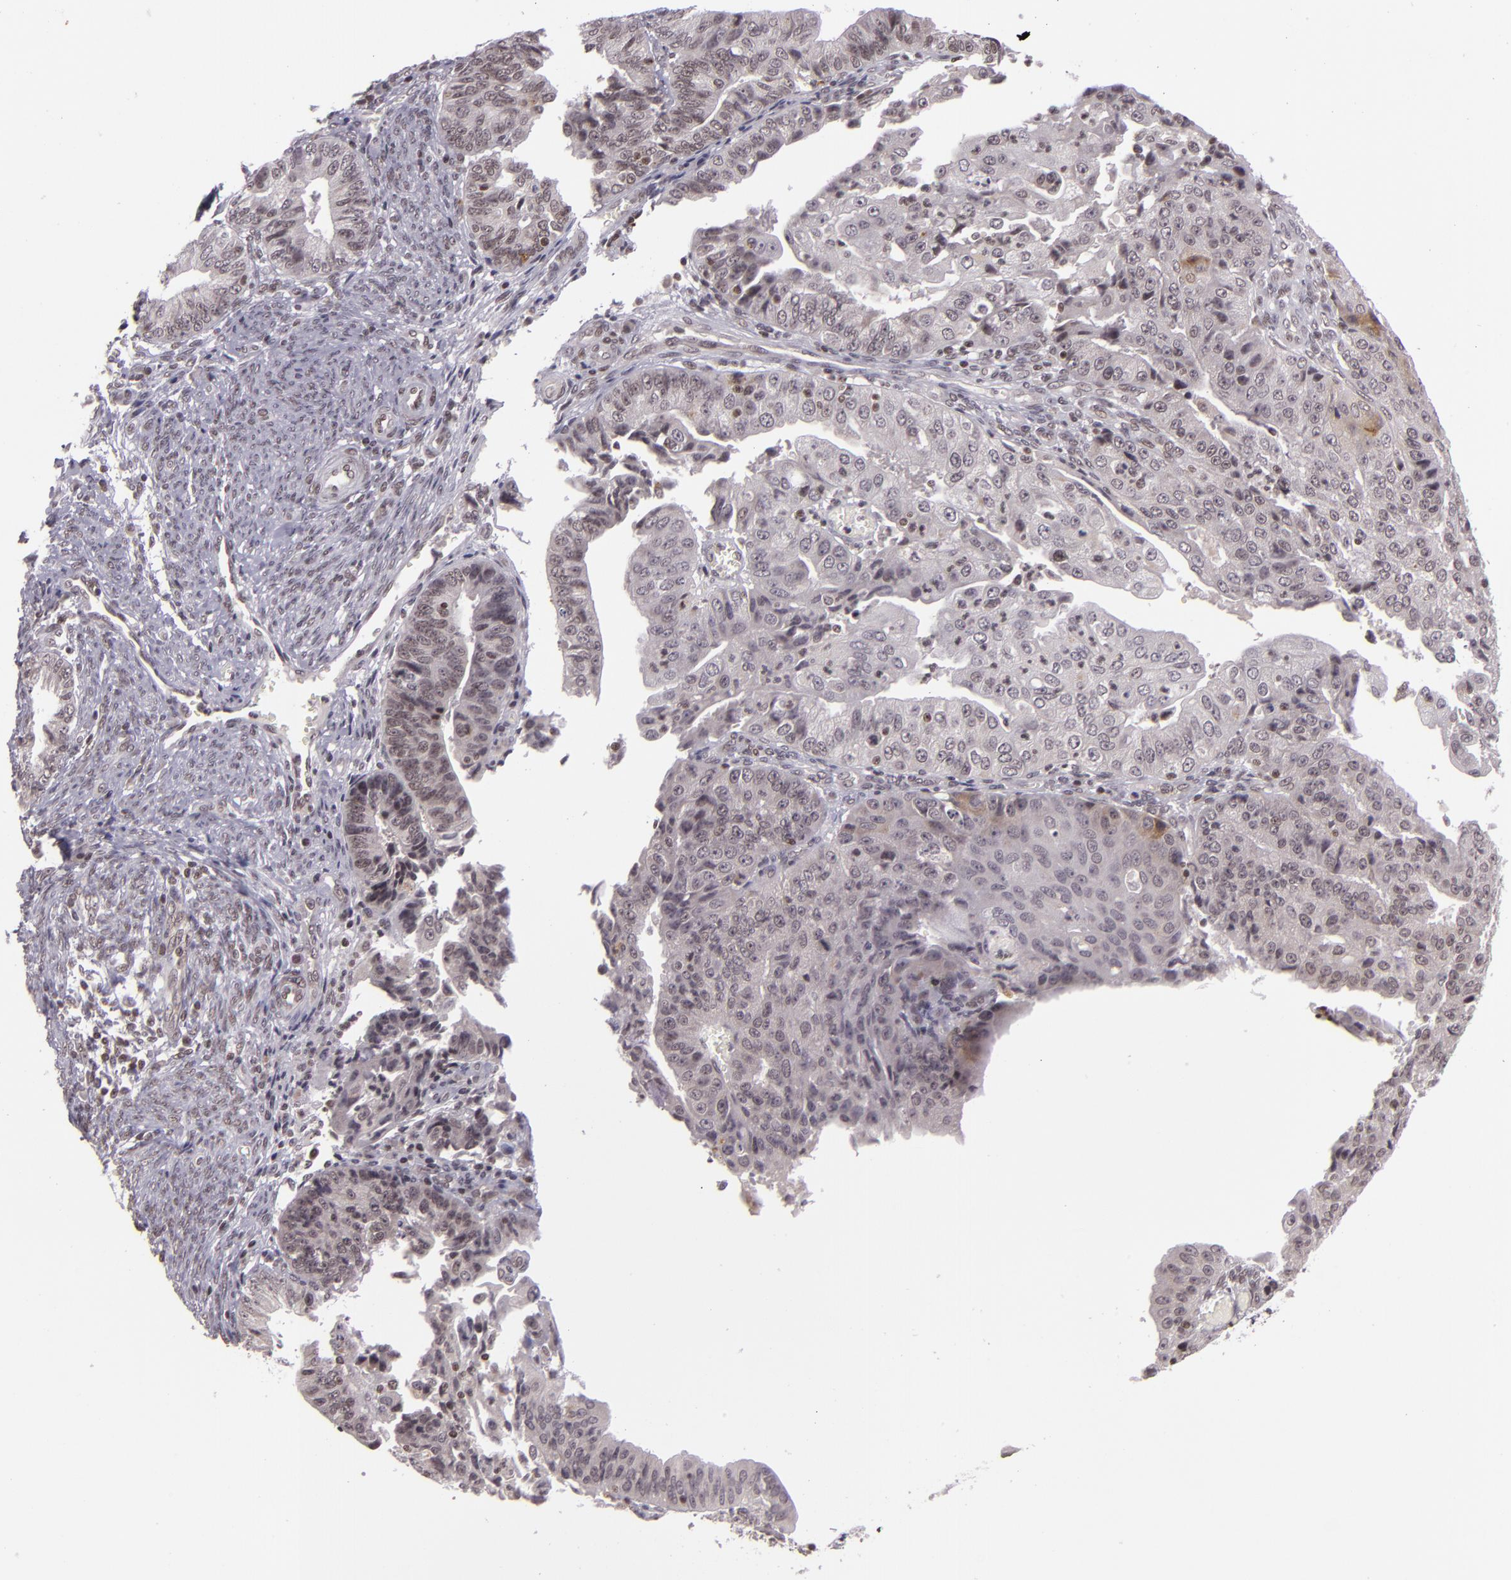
{"staining": {"intensity": "moderate", "quantity": "25%-75%", "location": "cytoplasmic/membranous"}, "tissue": "endometrial cancer", "cell_type": "Tumor cells", "image_type": "cancer", "snomed": [{"axis": "morphology", "description": "Adenocarcinoma, NOS"}, {"axis": "topography", "description": "Endometrium"}], "caption": "This is a photomicrograph of immunohistochemistry staining of endometrial adenocarcinoma, which shows moderate positivity in the cytoplasmic/membranous of tumor cells.", "gene": "ZFX", "patient": {"sex": "female", "age": 56}}